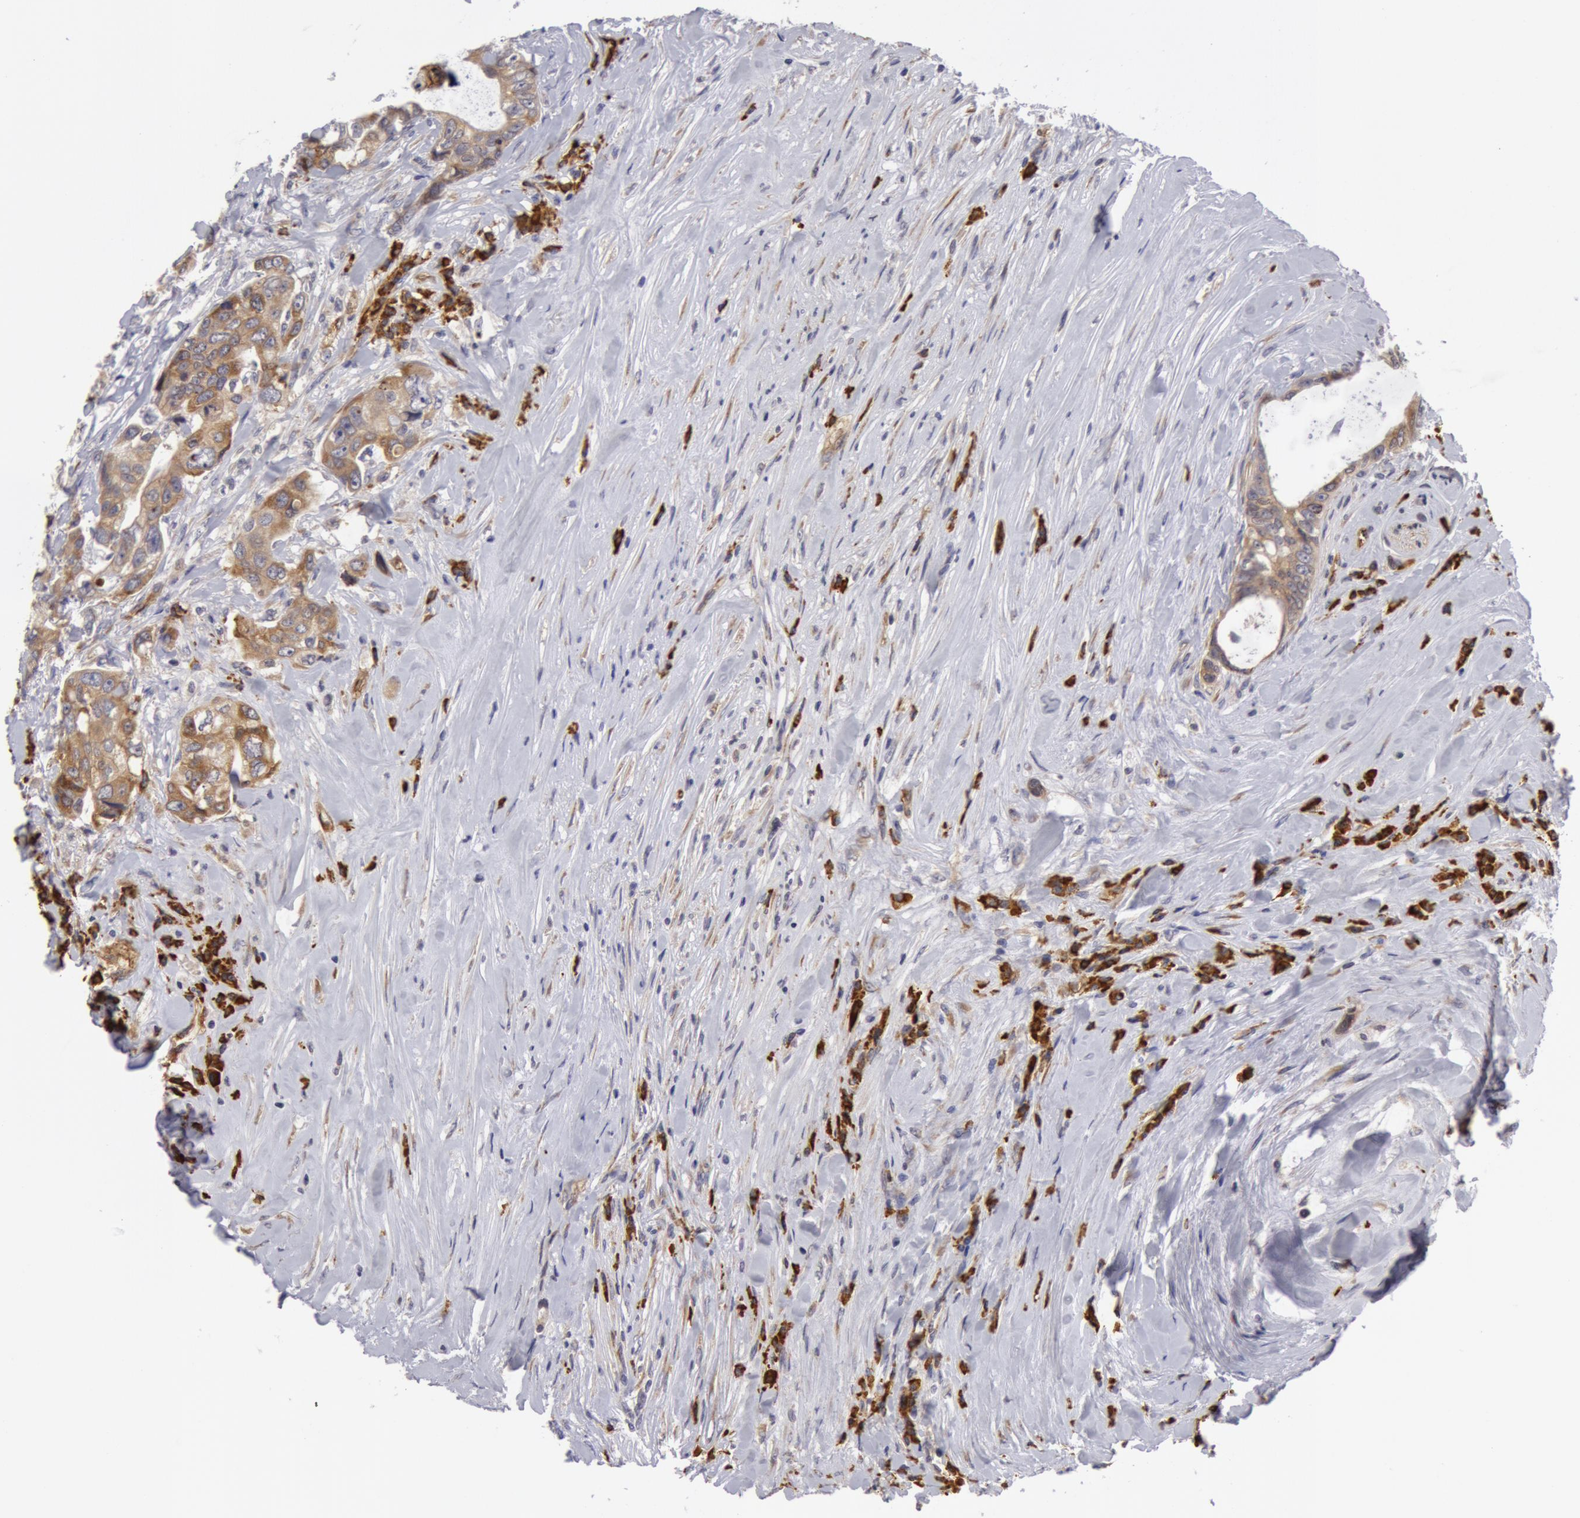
{"staining": {"intensity": "weak", "quantity": ">75%", "location": "cytoplasmic/membranous"}, "tissue": "colorectal cancer", "cell_type": "Tumor cells", "image_type": "cancer", "snomed": [{"axis": "morphology", "description": "Adenocarcinoma, NOS"}, {"axis": "topography", "description": "Rectum"}], "caption": "This photomicrograph demonstrates immunohistochemistry staining of human adenocarcinoma (colorectal), with low weak cytoplasmic/membranous expression in about >75% of tumor cells.", "gene": "IL23A", "patient": {"sex": "female", "age": 57}}